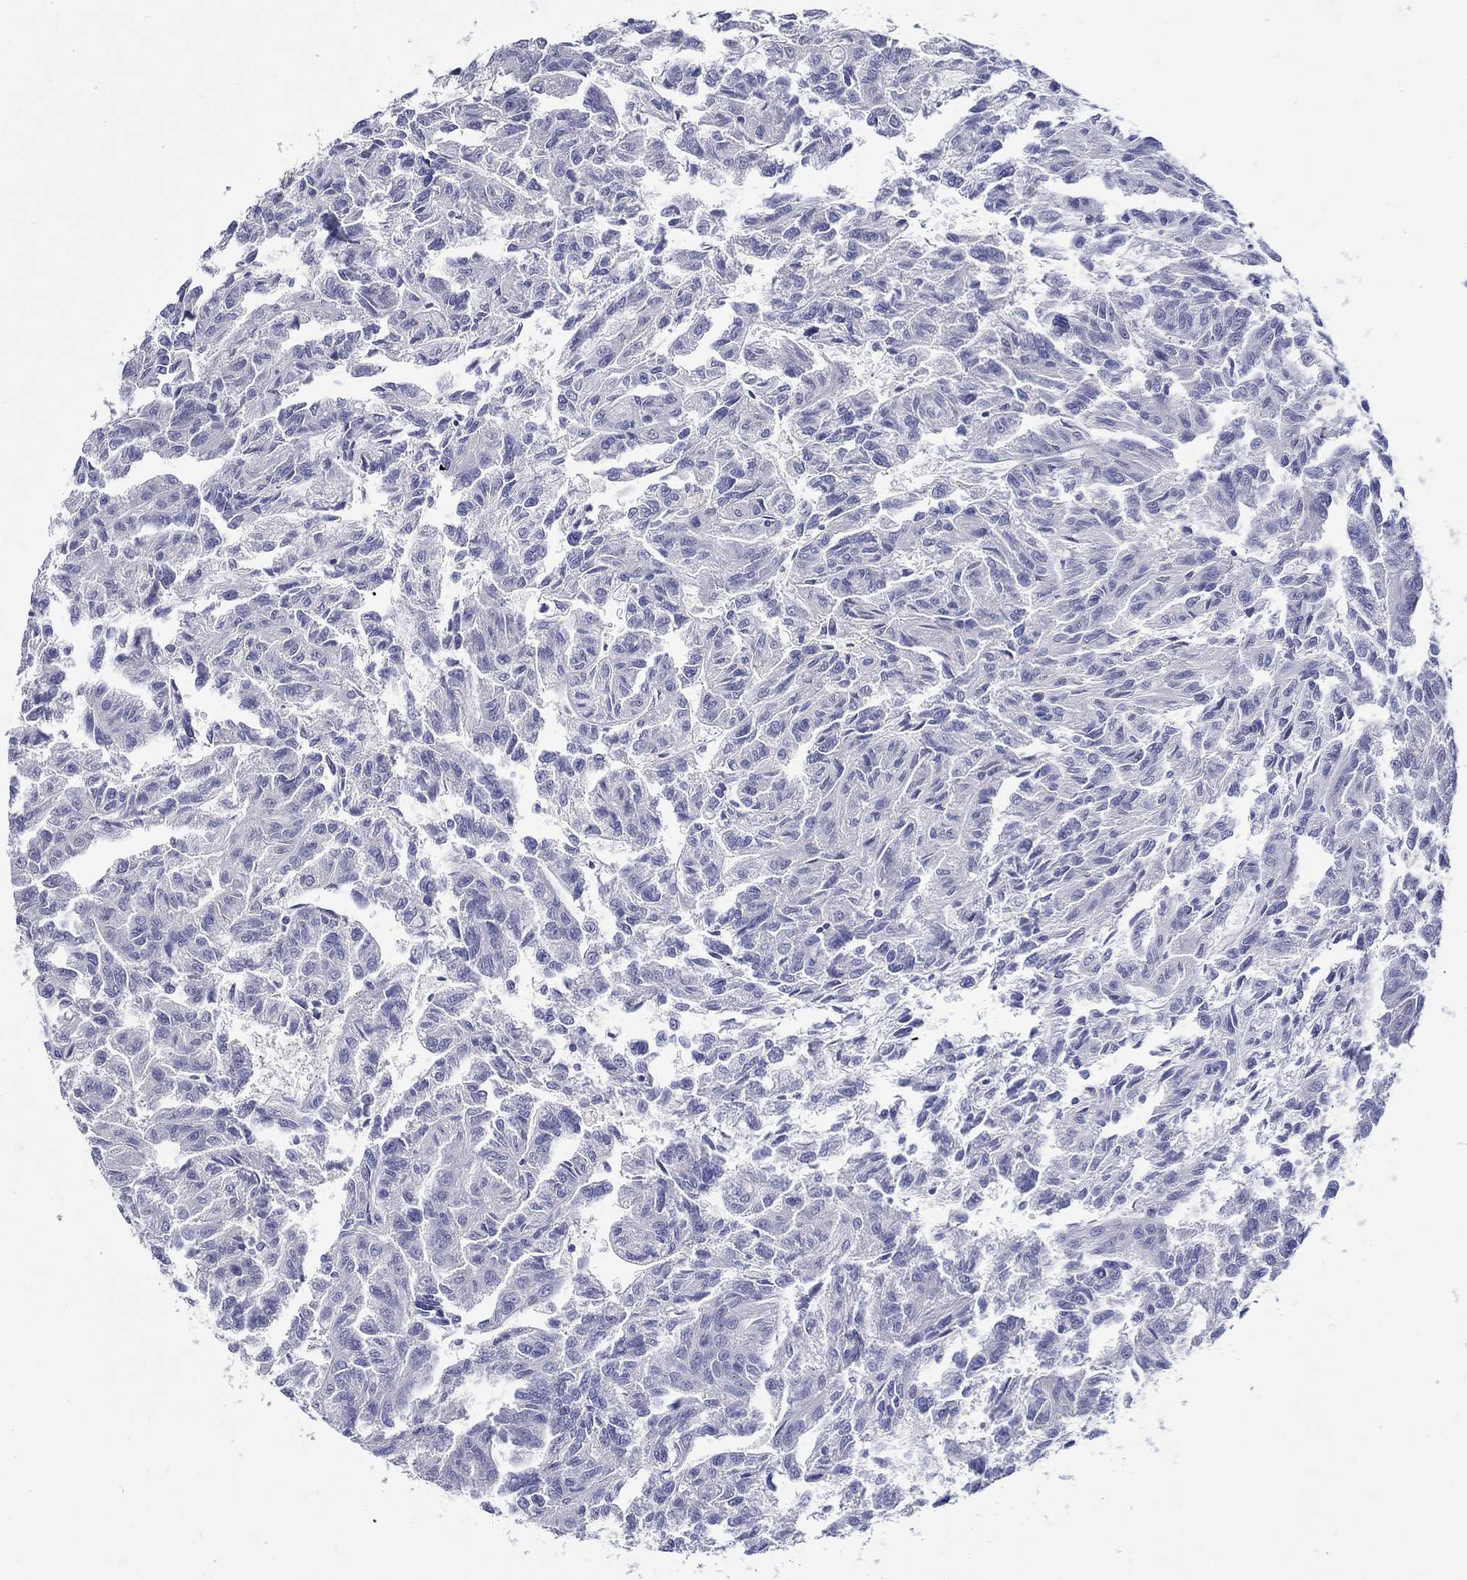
{"staining": {"intensity": "negative", "quantity": "none", "location": "none"}, "tissue": "renal cancer", "cell_type": "Tumor cells", "image_type": "cancer", "snomed": [{"axis": "morphology", "description": "Adenocarcinoma, NOS"}, {"axis": "topography", "description": "Kidney"}], "caption": "A photomicrograph of human renal cancer is negative for staining in tumor cells.", "gene": "SLC30A3", "patient": {"sex": "male", "age": 79}}